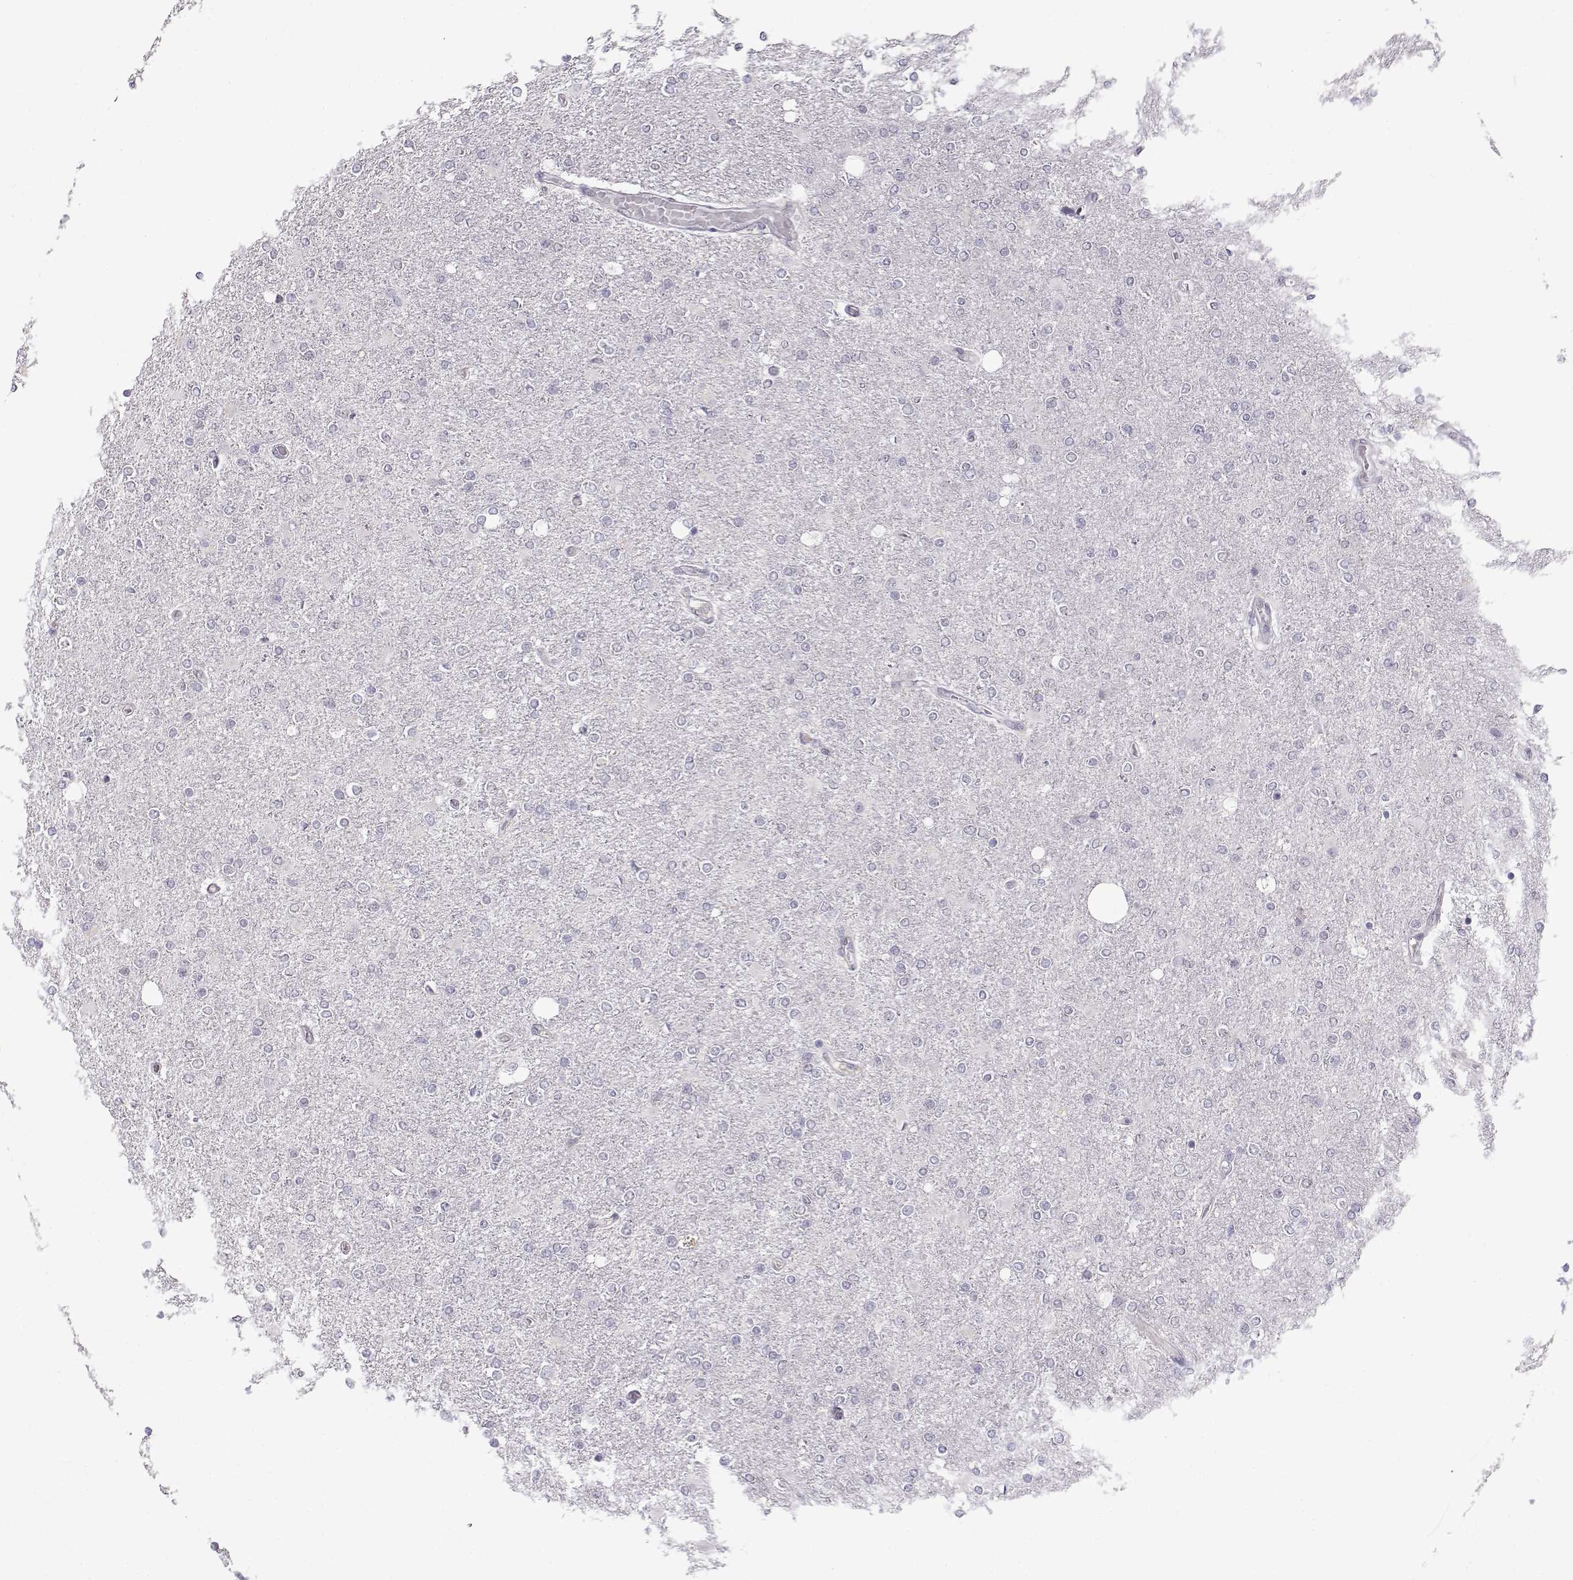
{"staining": {"intensity": "negative", "quantity": "none", "location": "none"}, "tissue": "glioma", "cell_type": "Tumor cells", "image_type": "cancer", "snomed": [{"axis": "morphology", "description": "Glioma, malignant, High grade"}, {"axis": "topography", "description": "Cerebral cortex"}], "caption": "The IHC image has no significant positivity in tumor cells of glioma tissue. Nuclei are stained in blue.", "gene": "C16orf86", "patient": {"sex": "male", "age": 70}}